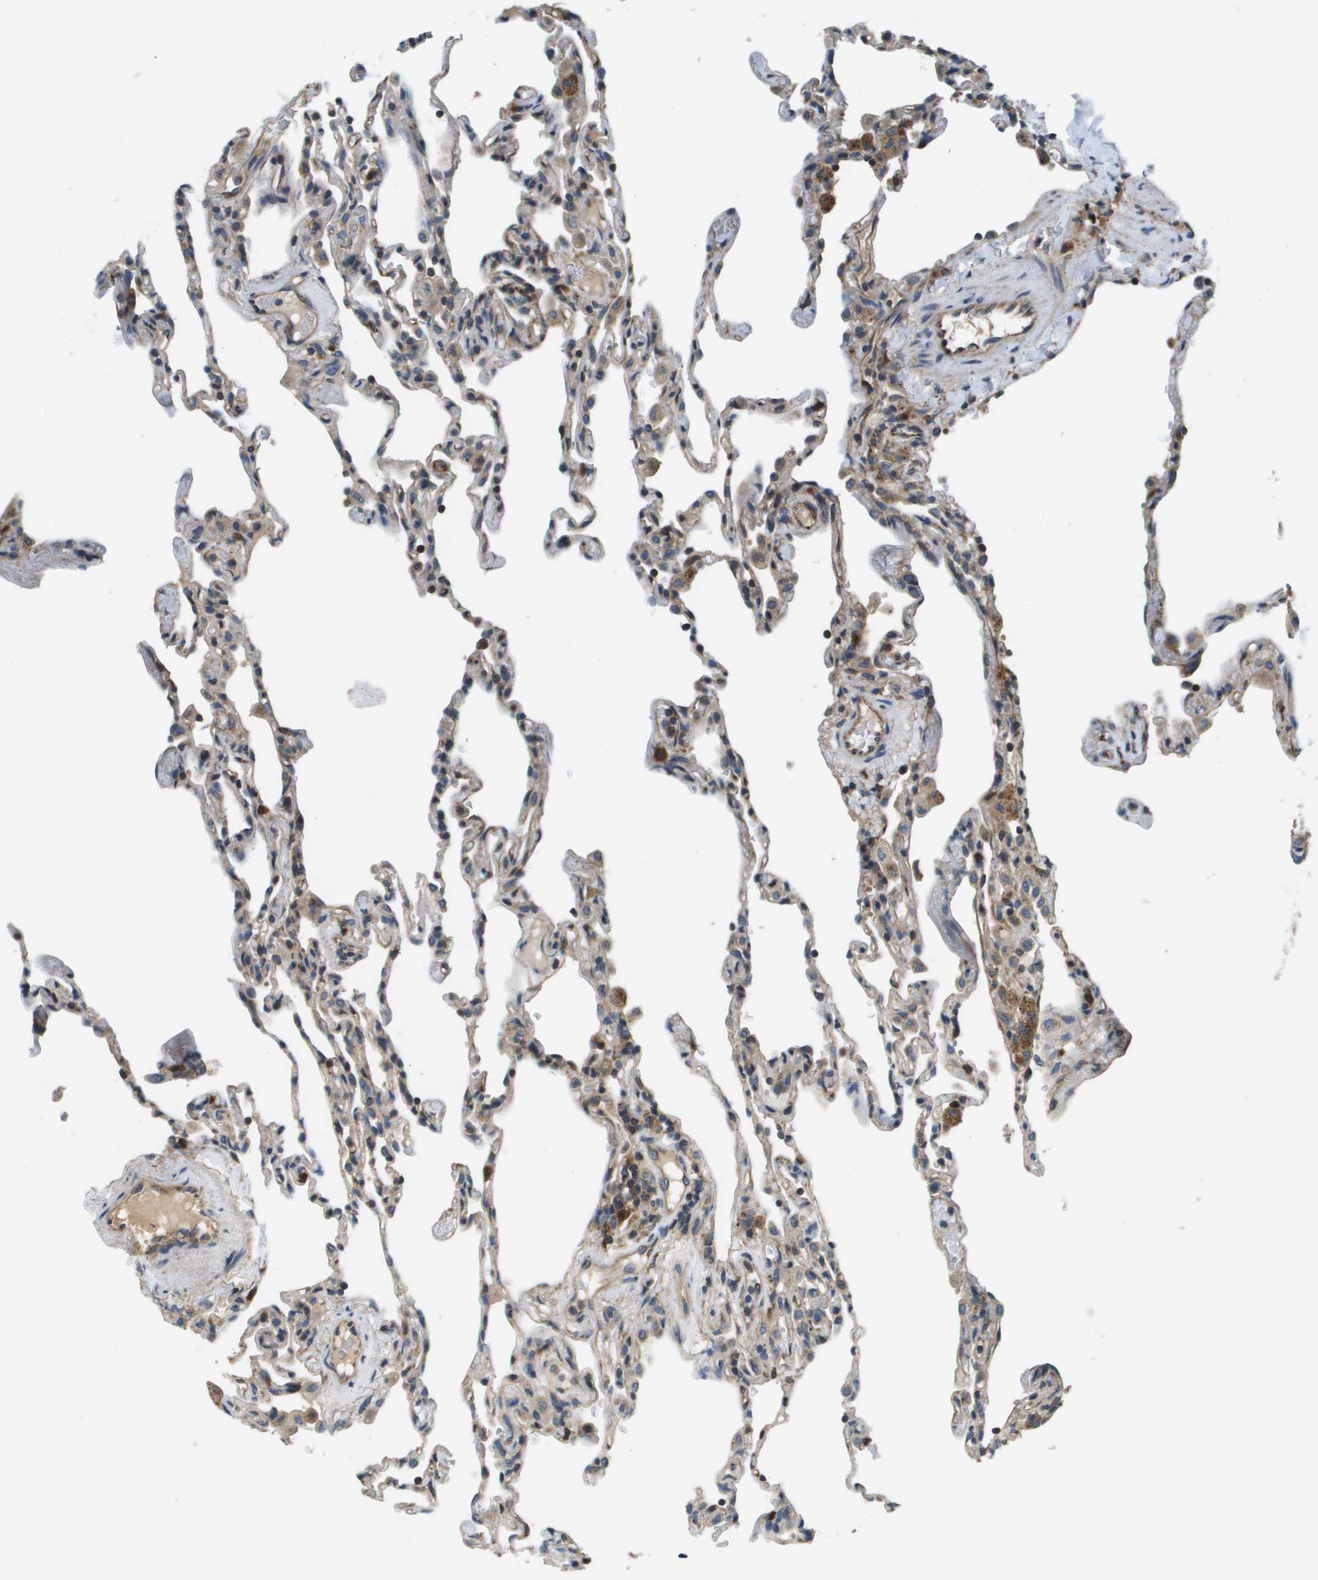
{"staining": {"intensity": "weak", "quantity": "<25%", "location": "cytoplasmic/membranous"}, "tissue": "lung", "cell_type": "Alveolar cells", "image_type": "normal", "snomed": [{"axis": "morphology", "description": "Normal tissue, NOS"}, {"axis": "topography", "description": "Lung"}], "caption": "A high-resolution photomicrograph shows immunohistochemistry staining of normal lung, which exhibits no significant positivity in alveolar cells.", "gene": "SAMSN1", "patient": {"sex": "male", "age": 59}}